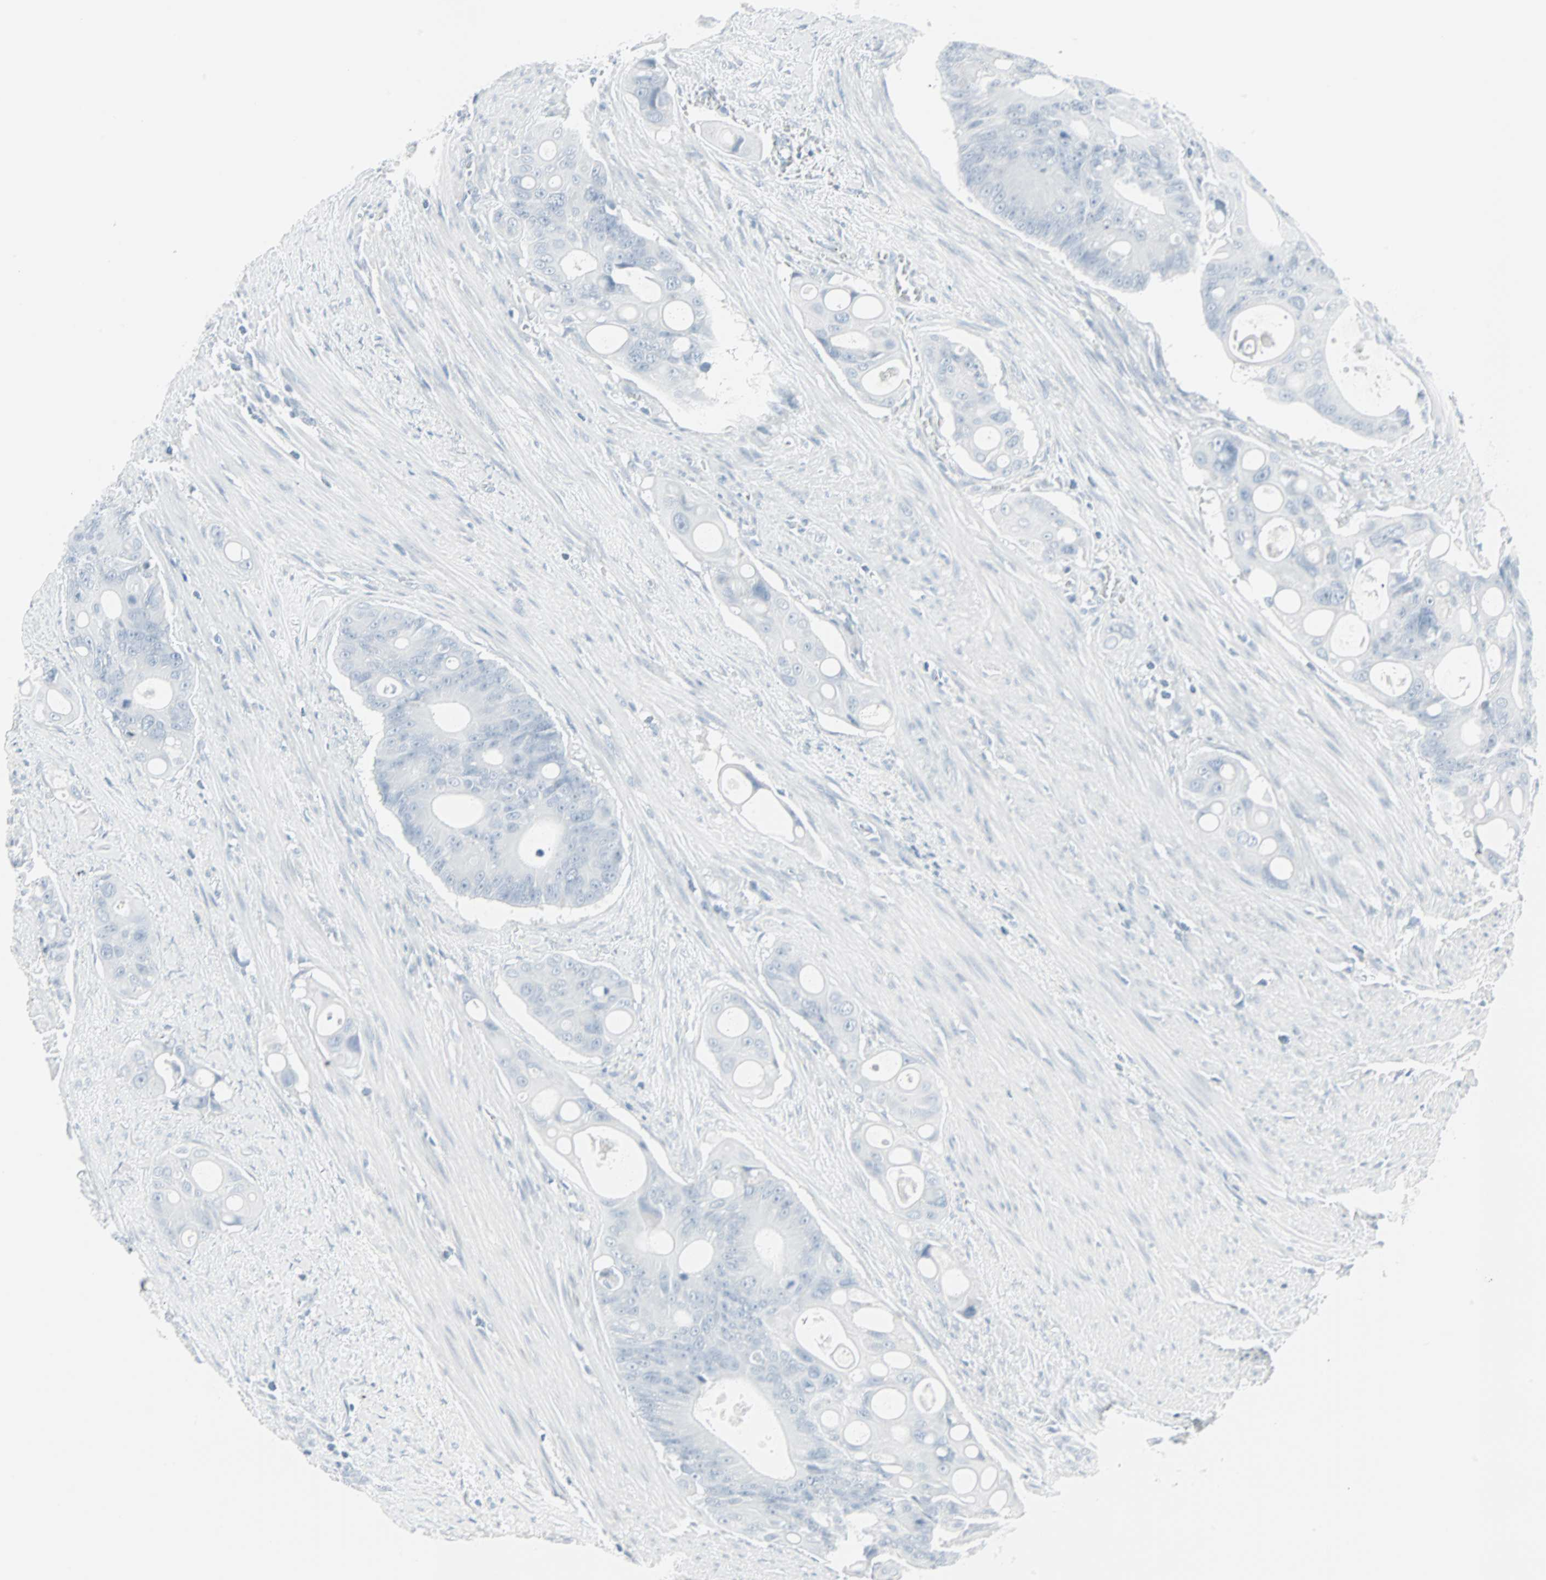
{"staining": {"intensity": "negative", "quantity": "none", "location": "none"}, "tissue": "colorectal cancer", "cell_type": "Tumor cells", "image_type": "cancer", "snomed": [{"axis": "morphology", "description": "Adenocarcinoma, NOS"}, {"axis": "topography", "description": "Colon"}], "caption": "High magnification brightfield microscopy of colorectal adenocarcinoma stained with DAB (brown) and counterstained with hematoxylin (blue): tumor cells show no significant positivity.", "gene": "LANCL3", "patient": {"sex": "female", "age": 57}}